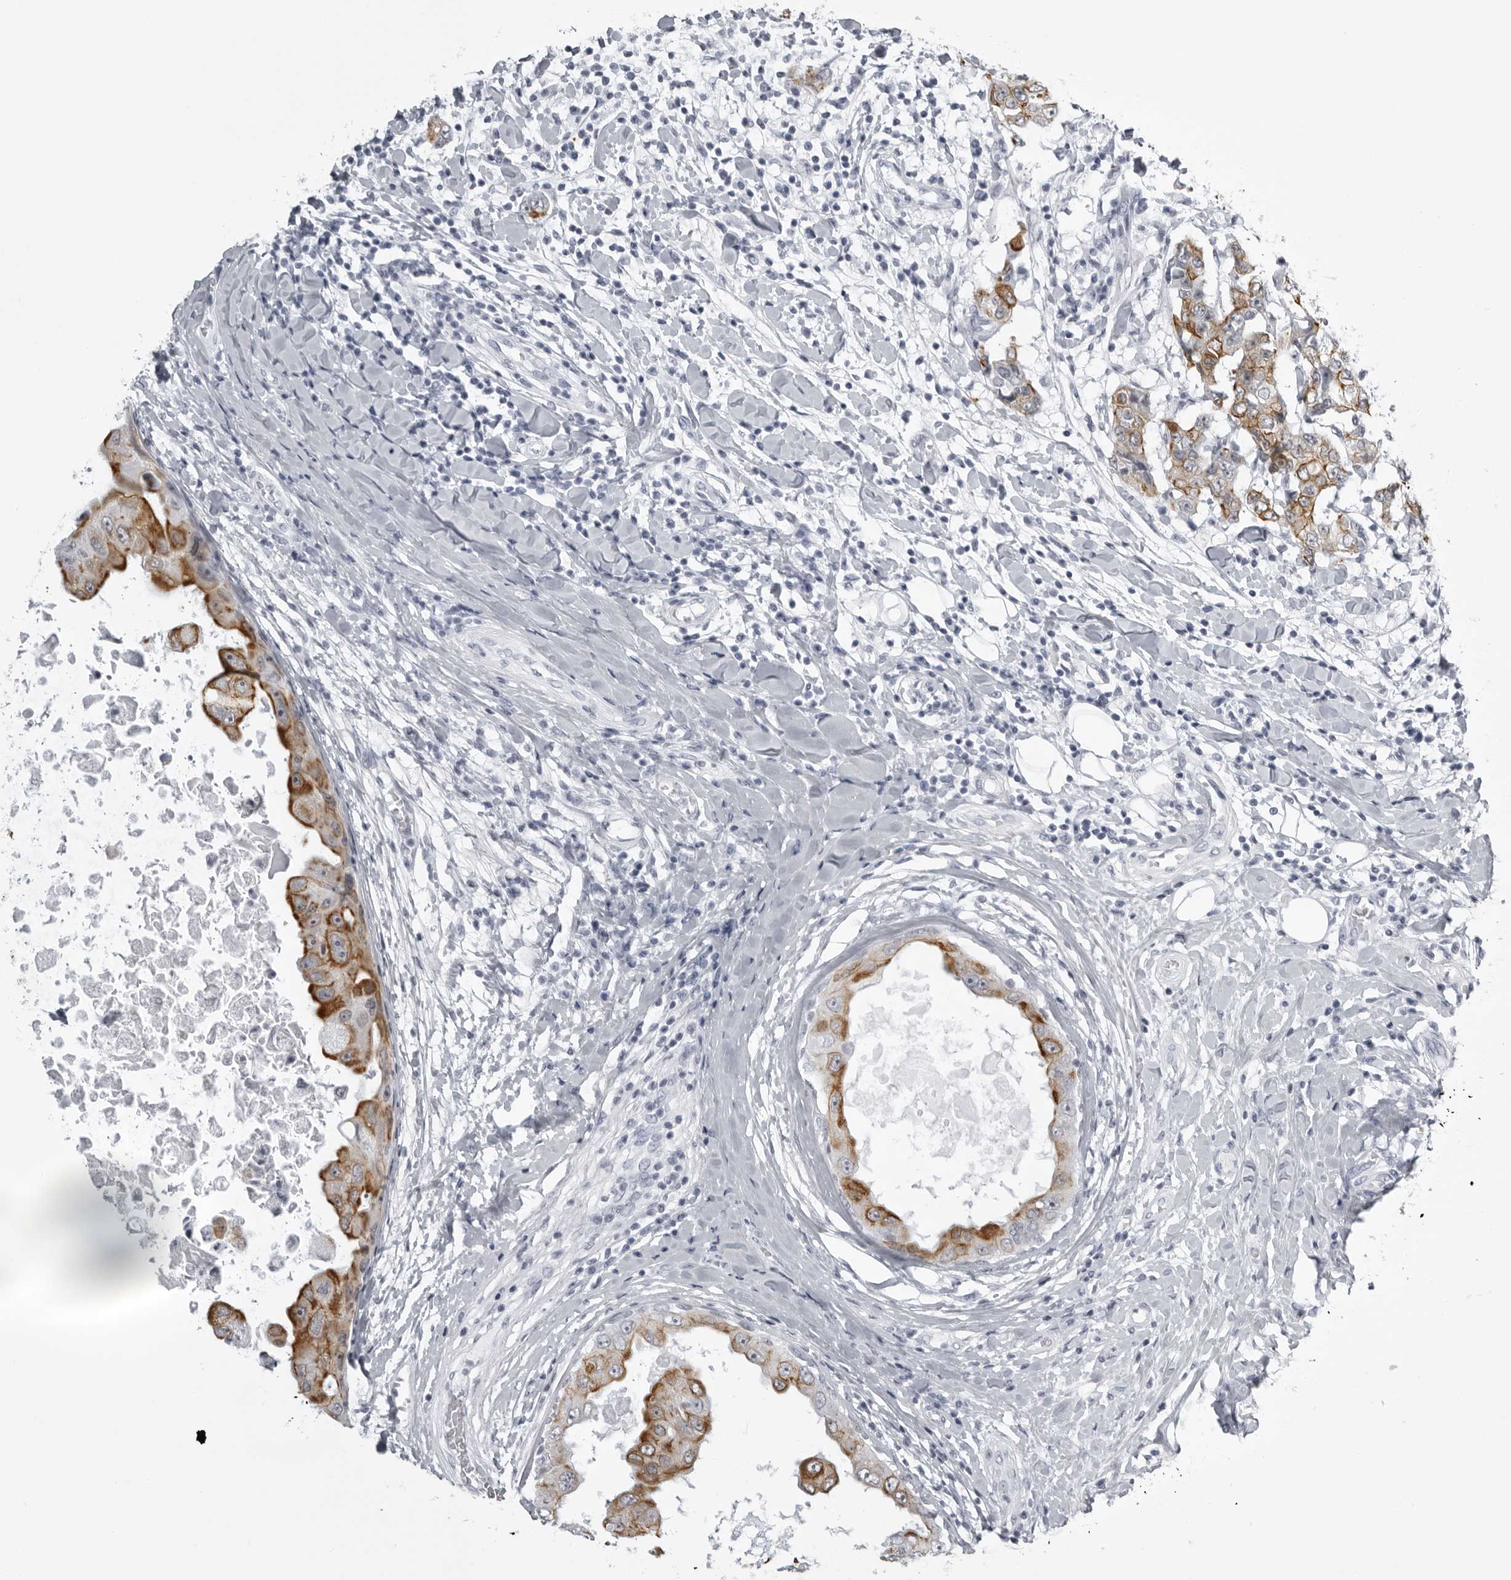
{"staining": {"intensity": "moderate", "quantity": ">75%", "location": "cytoplasmic/membranous"}, "tissue": "breast cancer", "cell_type": "Tumor cells", "image_type": "cancer", "snomed": [{"axis": "morphology", "description": "Duct carcinoma"}, {"axis": "topography", "description": "Breast"}], "caption": "Invasive ductal carcinoma (breast) tissue reveals moderate cytoplasmic/membranous staining in about >75% of tumor cells", "gene": "UROD", "patient": {"sex": "female", "age": 27}}